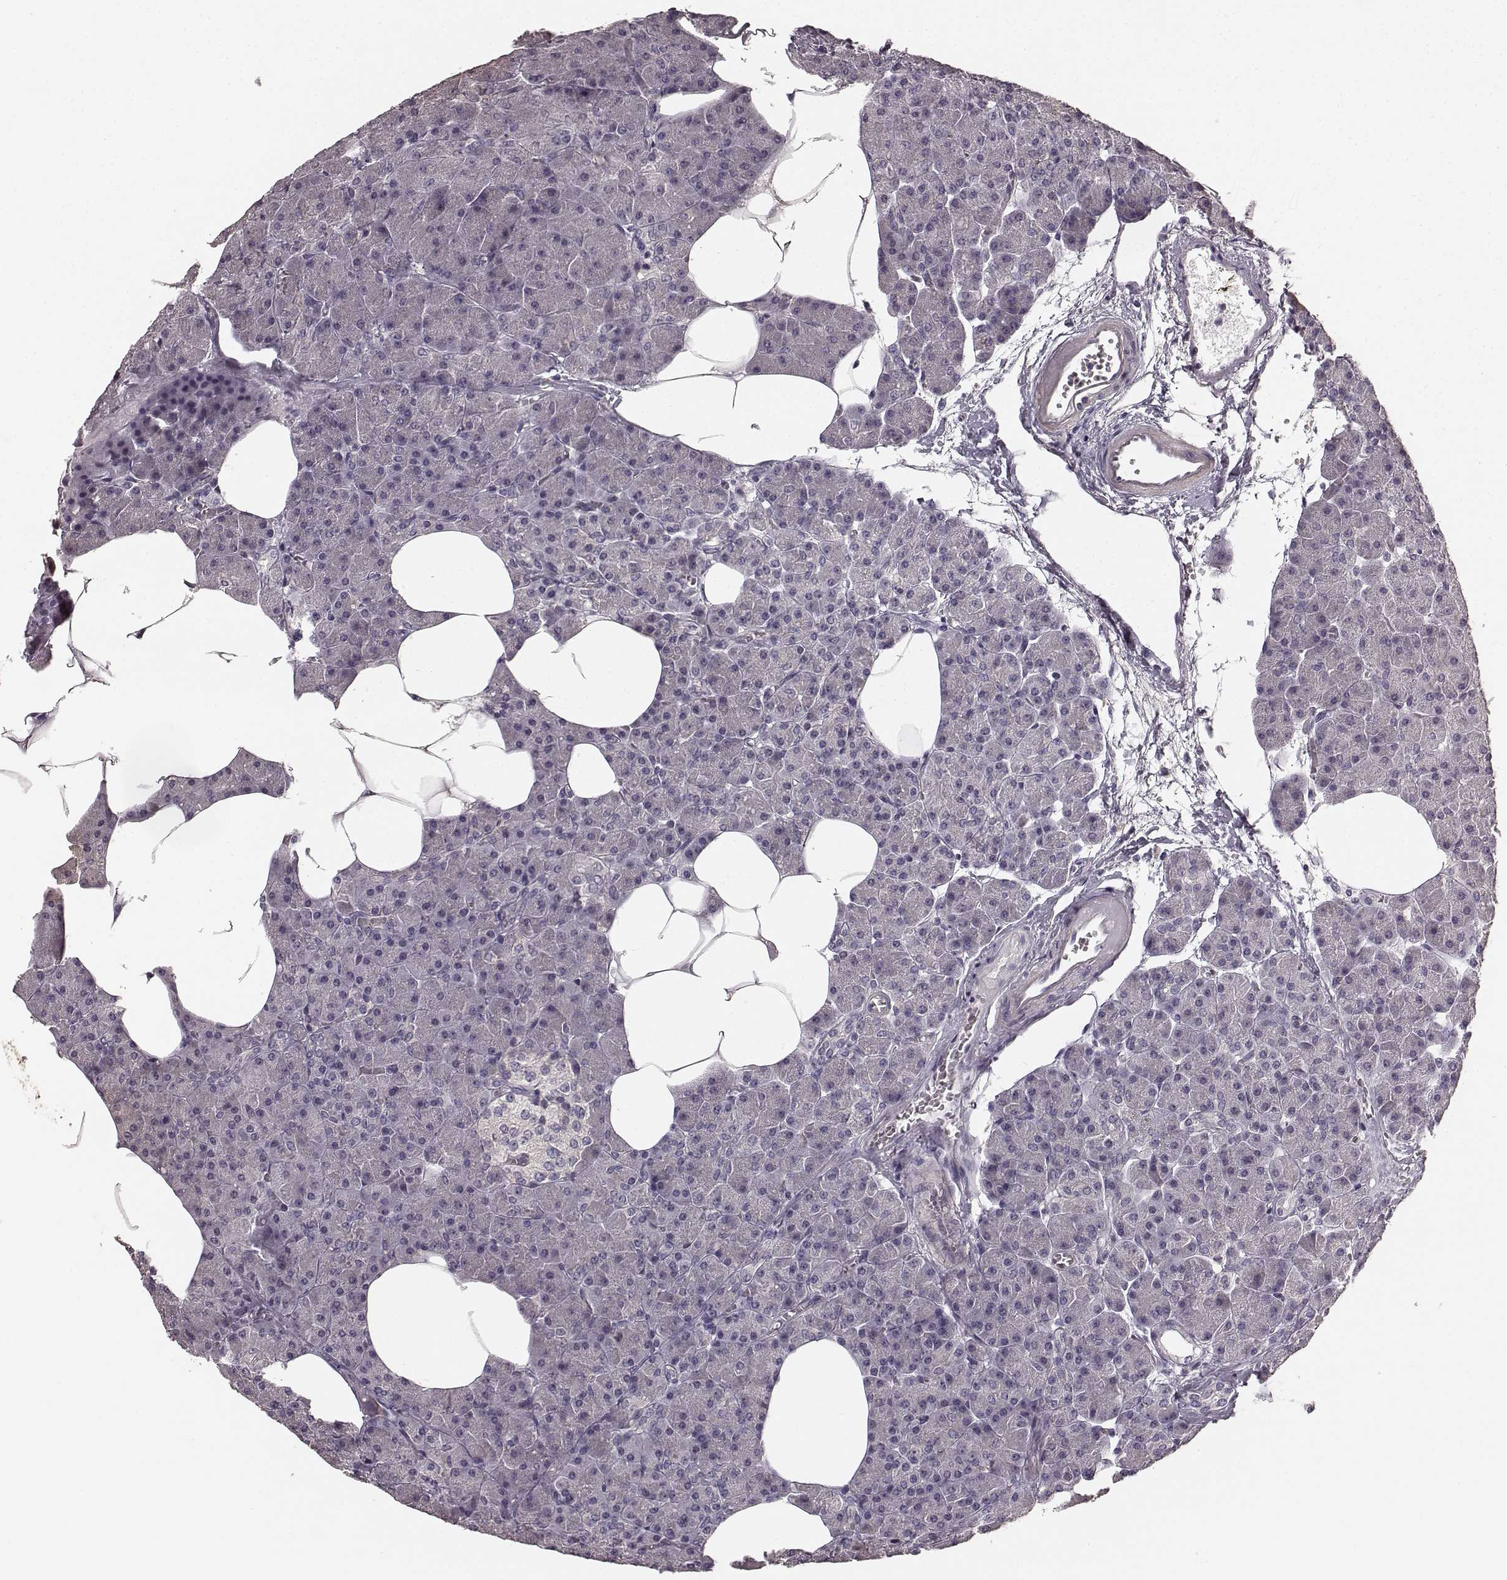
{"staining": {"intensity": "negative", "quantity": "none", "location": "none"}, "tissue": "pancreas", "cell_type": "Exocrine glandular cells", "image_type": "normal", "snomed": [{"axis": "morphology", "description": "Normal tissue, NOS"}, {"axis": "topography", "description": "Pancreas"}], "caption": "The photomicrograph demonstrates no significant staining in exocrine glandular cells of pancreas.", "gene": "RIT2", "patient": {"sex": "female", "age": 45}}